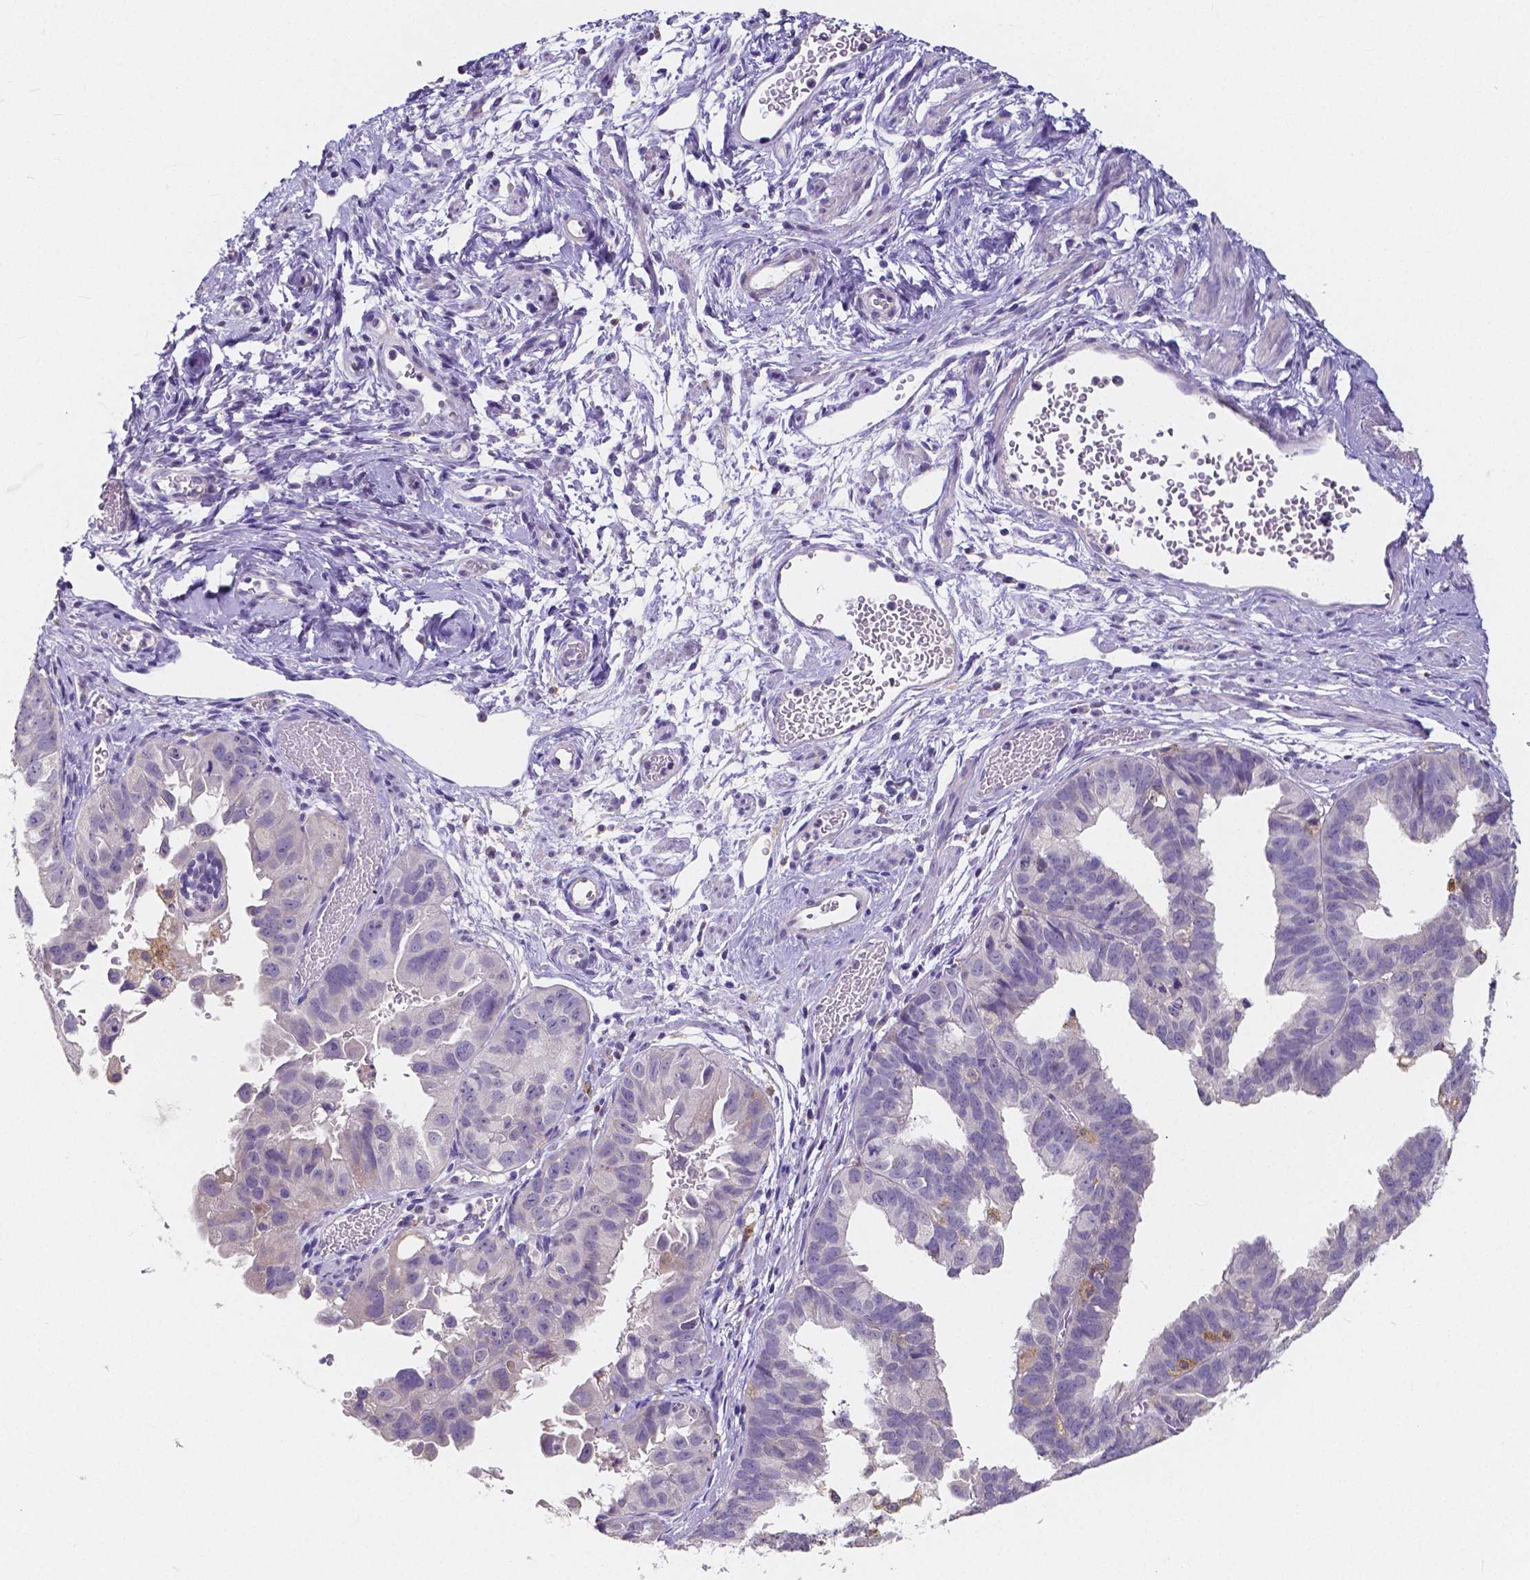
{"staining": {"intensity": "negative", "quantity": "none", "location": "none"}, "tissue": "ovarian cancer", "cell_type": "Tumor cells", "image_type": "cancer", "snomed": [{"axis": "morphology", "description": "Carcinoma, endometroid"}, {"axis": "topography", "description": "Ovary"}], "caption": "Tumor cells show no significant expression in endometroid carcinoma (ovarian).", "gene": "ACP5", "patient": {"sex": "female", "age": 85}}